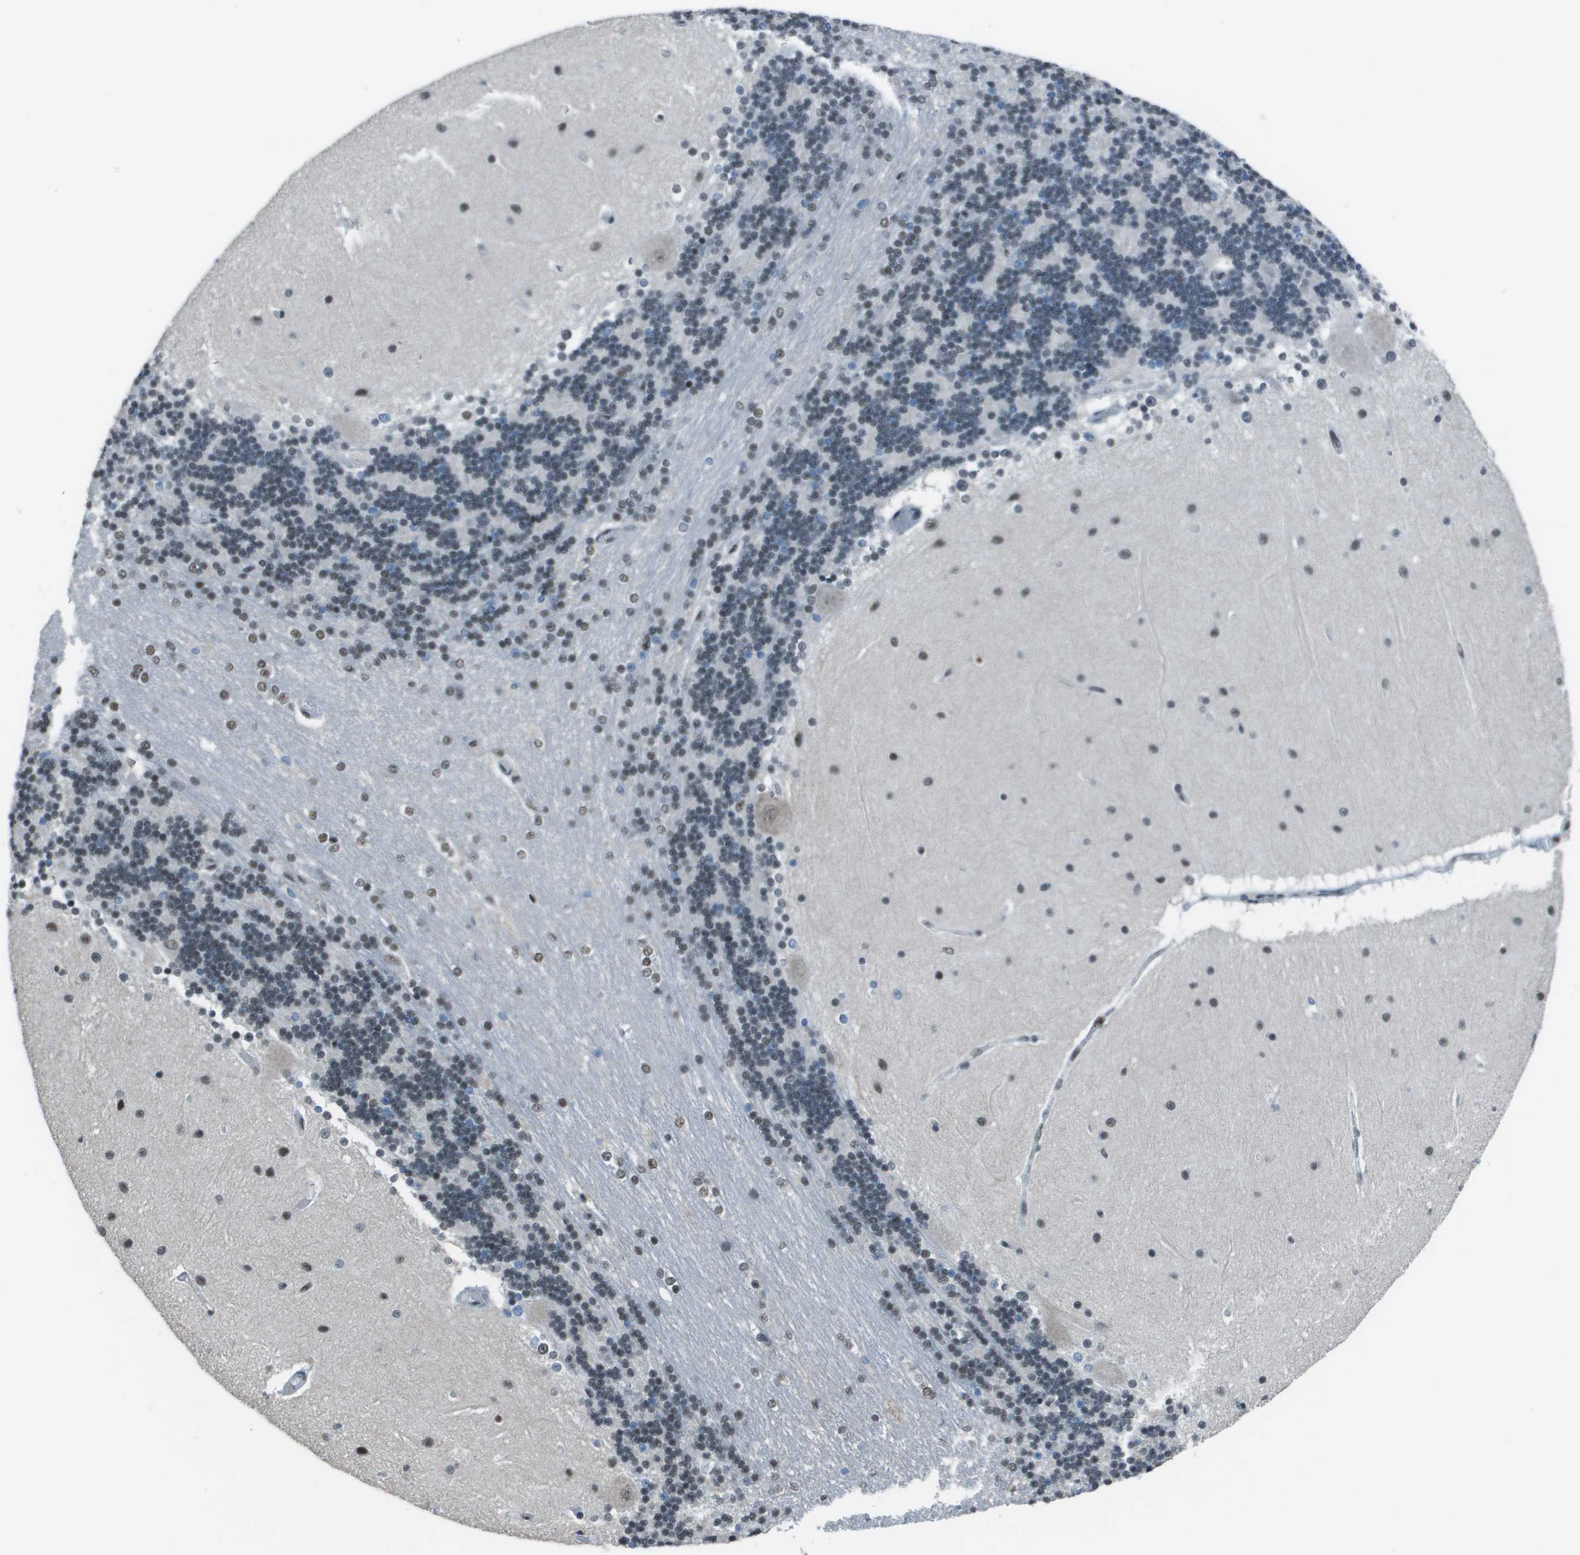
{"staining": {"intensity": "weak", "quantity": "25%-75%", "location": "nuclear"}, "tissue": "cerebellum", "cell_type": "Cells in granular layer", "image_type": "normal", "snomed": [{"axis": "morphology", "description": "Normal tissue, NOS"}, {"axis": "topography", "description": "Cerebellum"}], "caption": "Cells in granular layer demonstrate low levels of weak nuclear staining in about 25%-75% of cells in normal cerebellum.", "gene": "DEPDC1", "patient": {"sex": "female", "age": 54}}